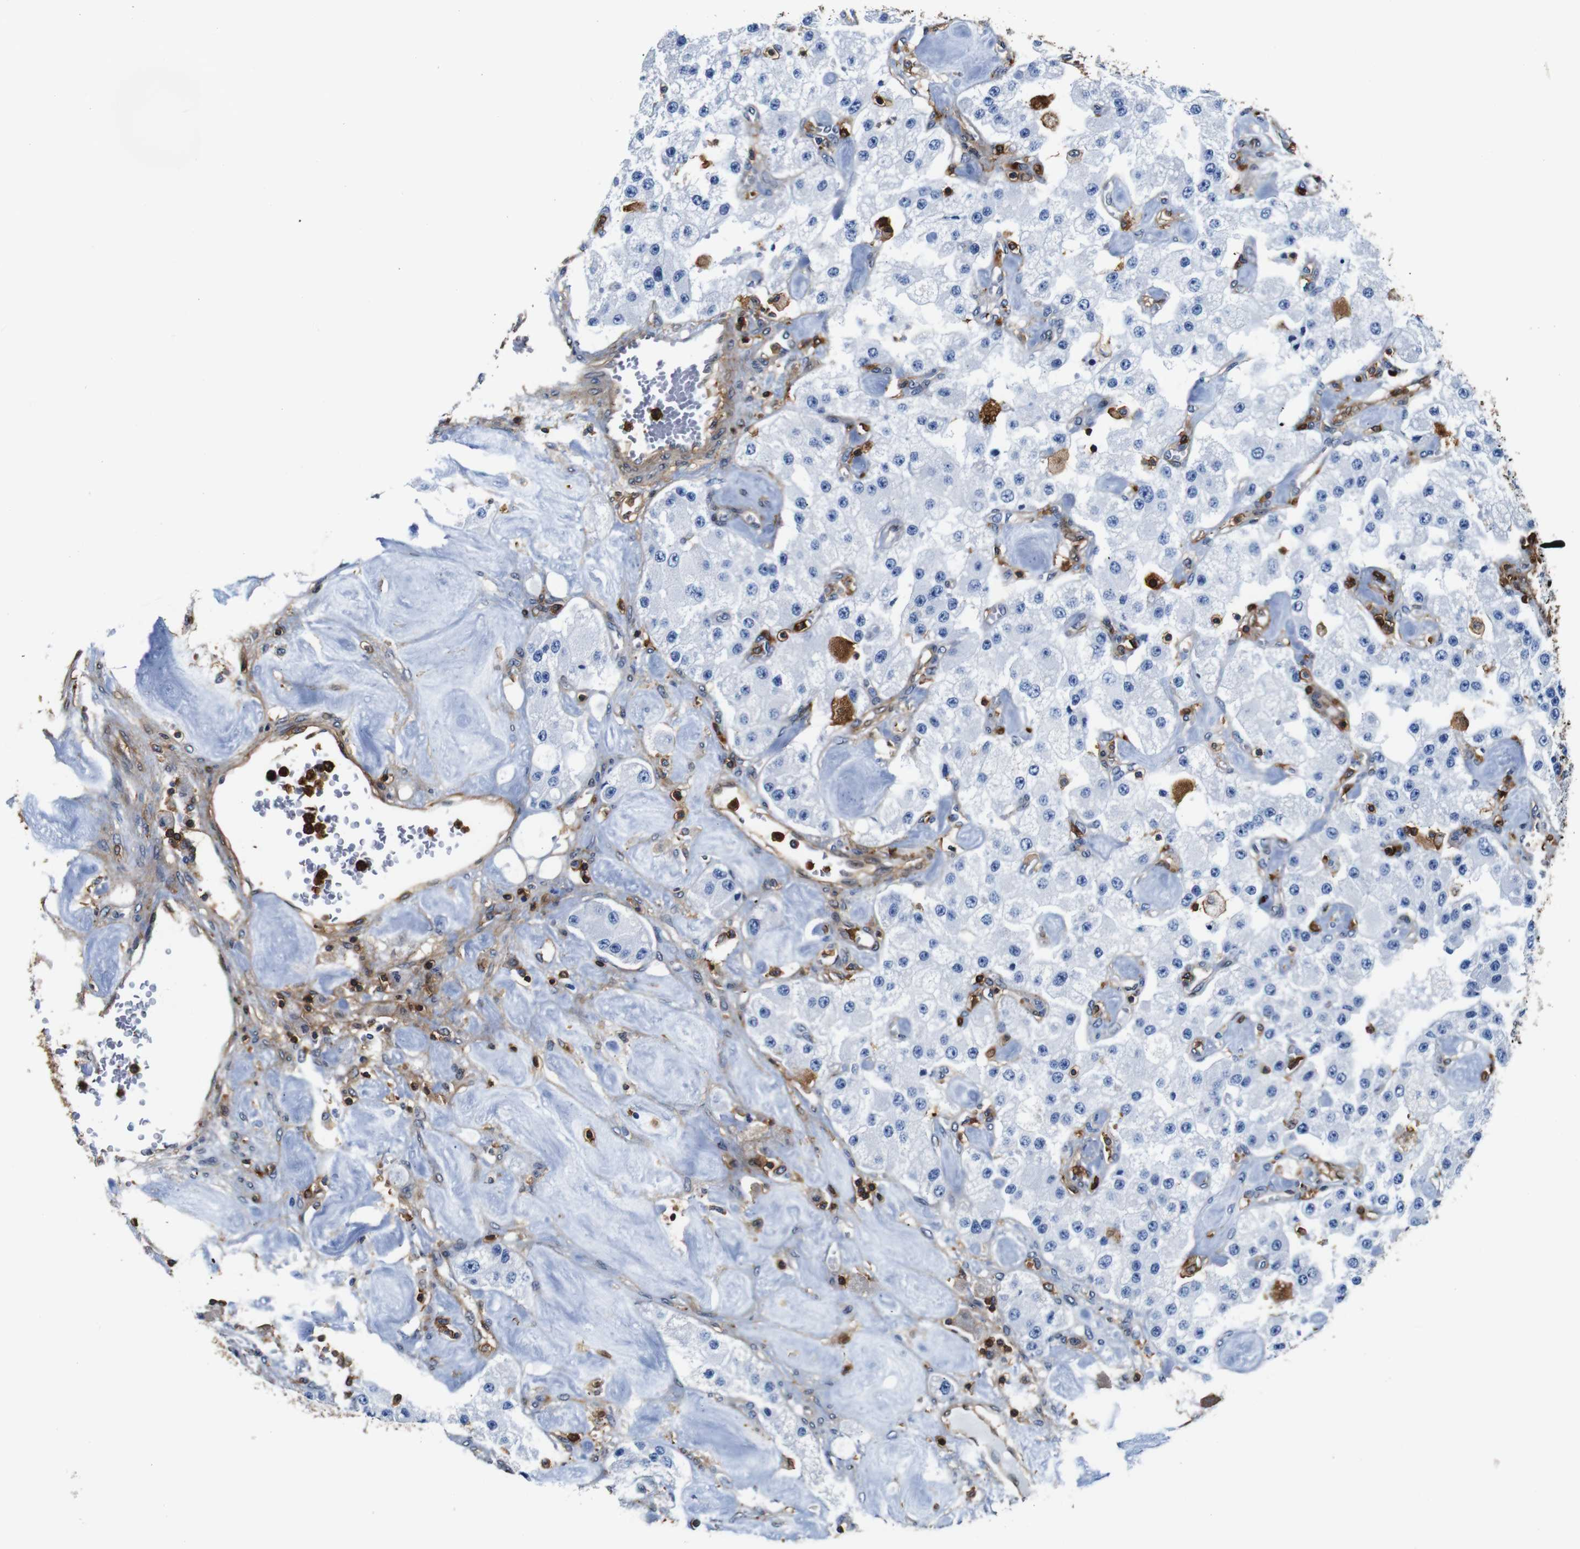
{"staining": {"intensity": "negative", "quantity": "none", "location": "none"}, "tissue": "carcinoid", "cell_type": "Tumor cells", "image_type": "cancer", "snomed": [{"axis": "morphology", "description": "Carcinoid, malignant, NOS"}, {"axis": "topography", "description": "Pancreas"}], "caption": "DAB immunohistochemical staining of malignant carcinoid reveals no significant positivity in tumor cells.", "gene": "ANXA1", "patient": {"sex": "male", "age": 41}}